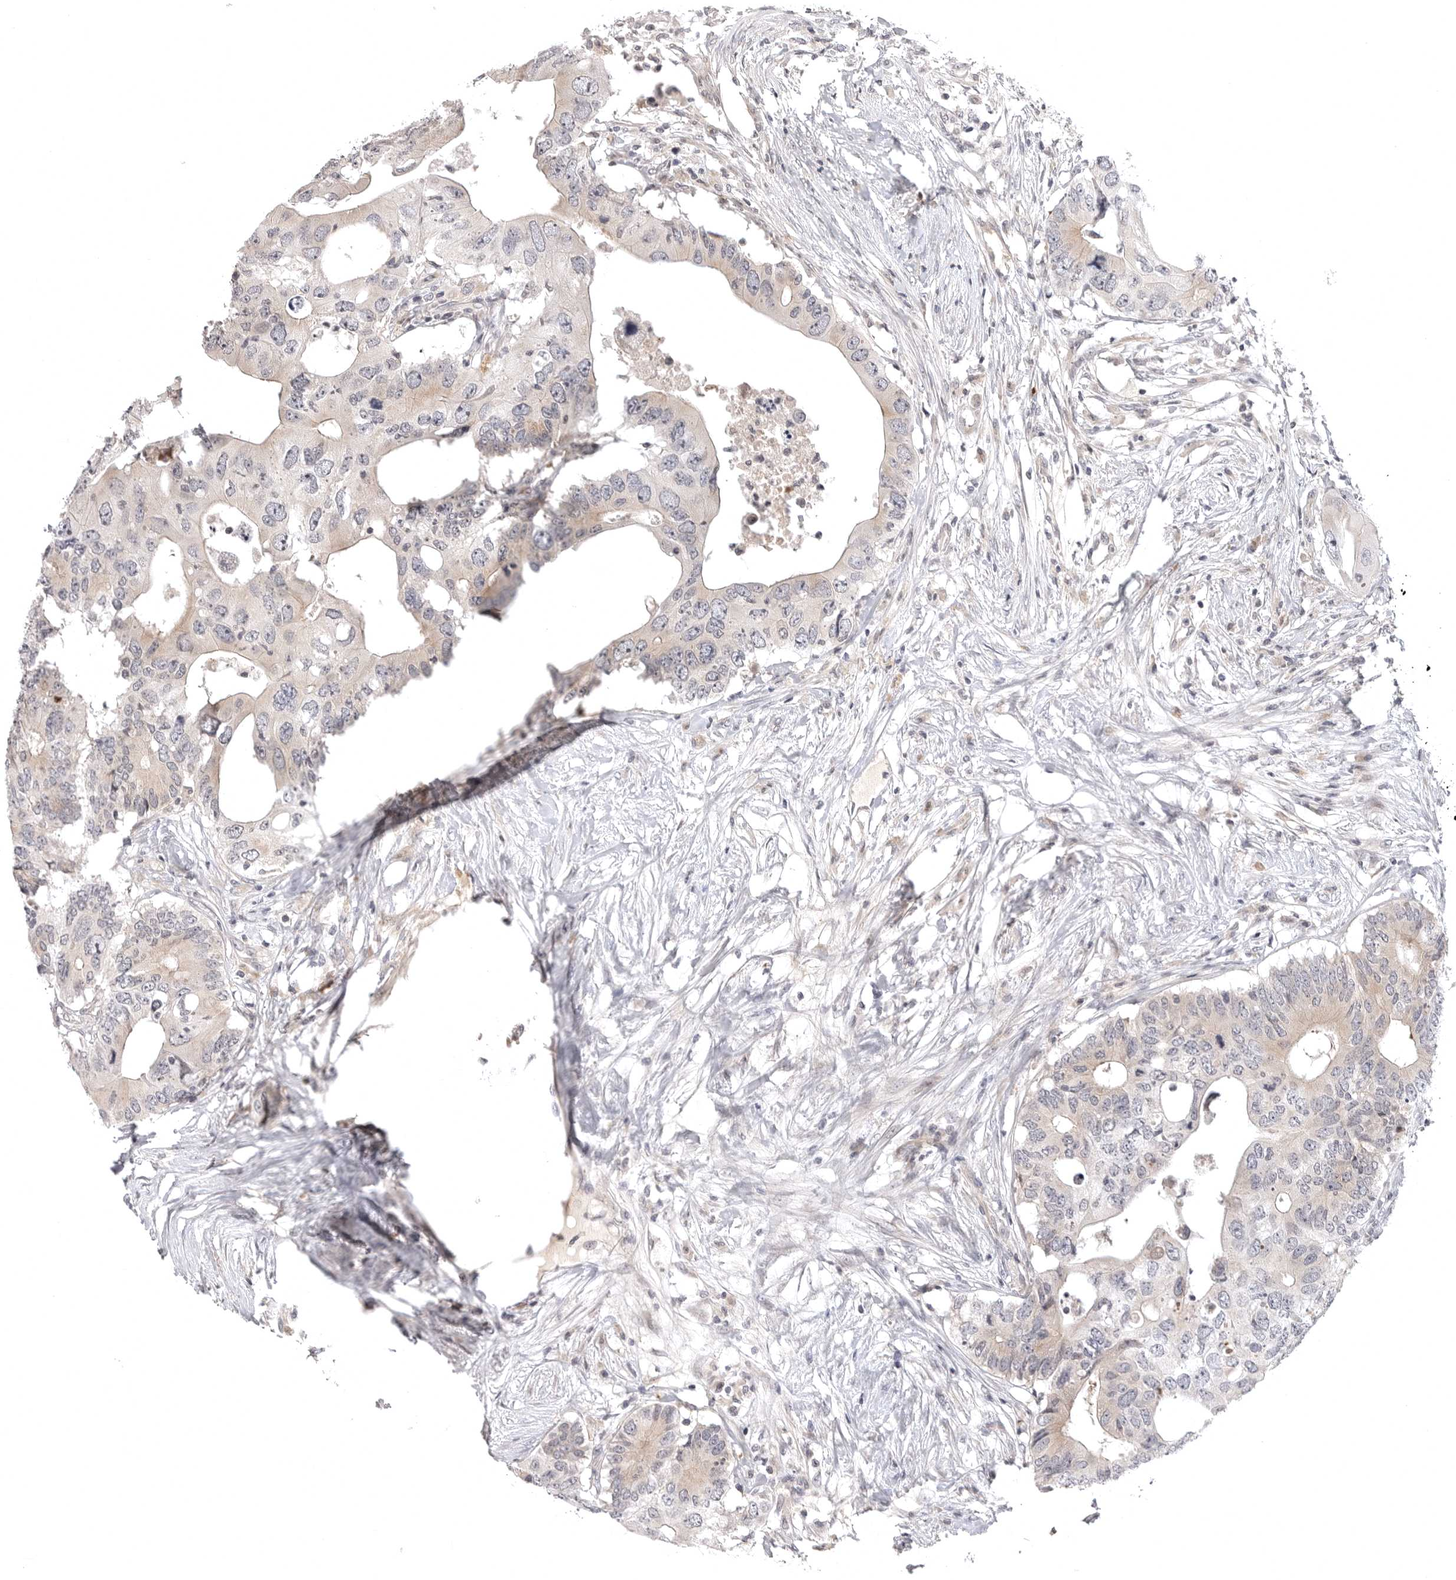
{"staining": {"intensity": "weak", "quantity": "<25%", "location": "cytoplasmic/membranous"}, "tissue": "colorectal cancer", "cell_type": "Tumor cells", "image_type": "cancer", "snomed": [{"axis": "morphology", "description": "Adenocarcinoma, NOS"}, {"axis": "topography", "description": "Colon"}], "caption": "High magnification brightfield microscopy of colorectal cancer (adenocarcinoma) stained with DAB (3,3'-diaminobenzidine) (brown) and counterstained with hematoxylin (blue): tumor cells show no significant staining. The staining is performed using DAB (3,3'-diaminobenzidine) brown chromogen with nuclei counter-stained in using hematoxylin.", "gene": "CD300LD", "patient": {"sex": "male", "age": 71}}